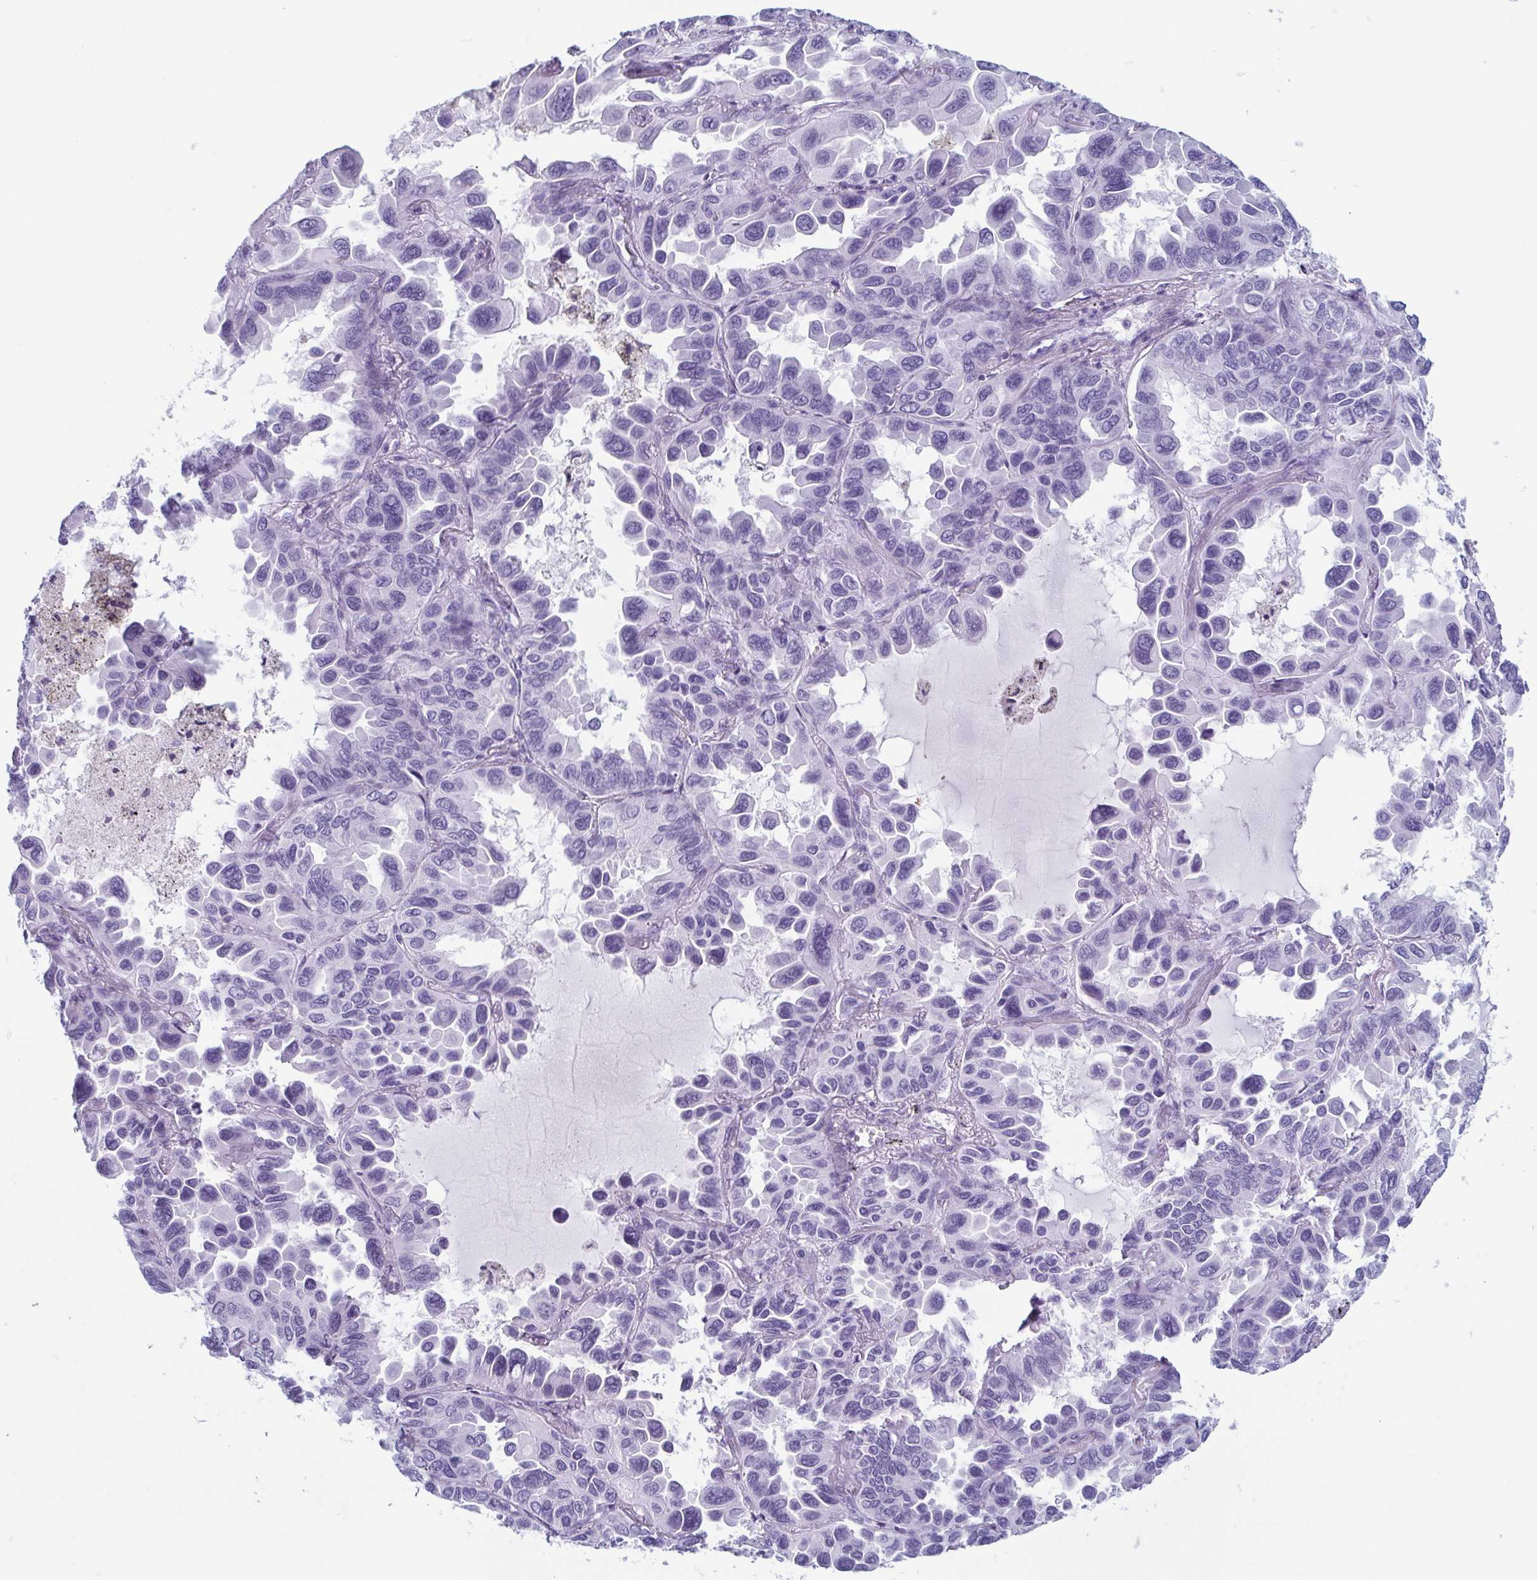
{"staining": {"intensity": "negative", "quantity": "none", "location": "none"}, "tissue": "lung cancer", "cell_type": "Tumor cells", "image_type": "cancer", "snomed": [{"axis": "morphology", "description": "Adenocarcinoma, NOS"}, {"axis": "topography", "description": "Lung"}], "caption": "Human adenocarcinoma (lung) stained for a protein using immunohistochemistry exhibits no positivity in tumor cells.", "gene": "ENKUR", "patient": {"sex": "male", "age": 64}}